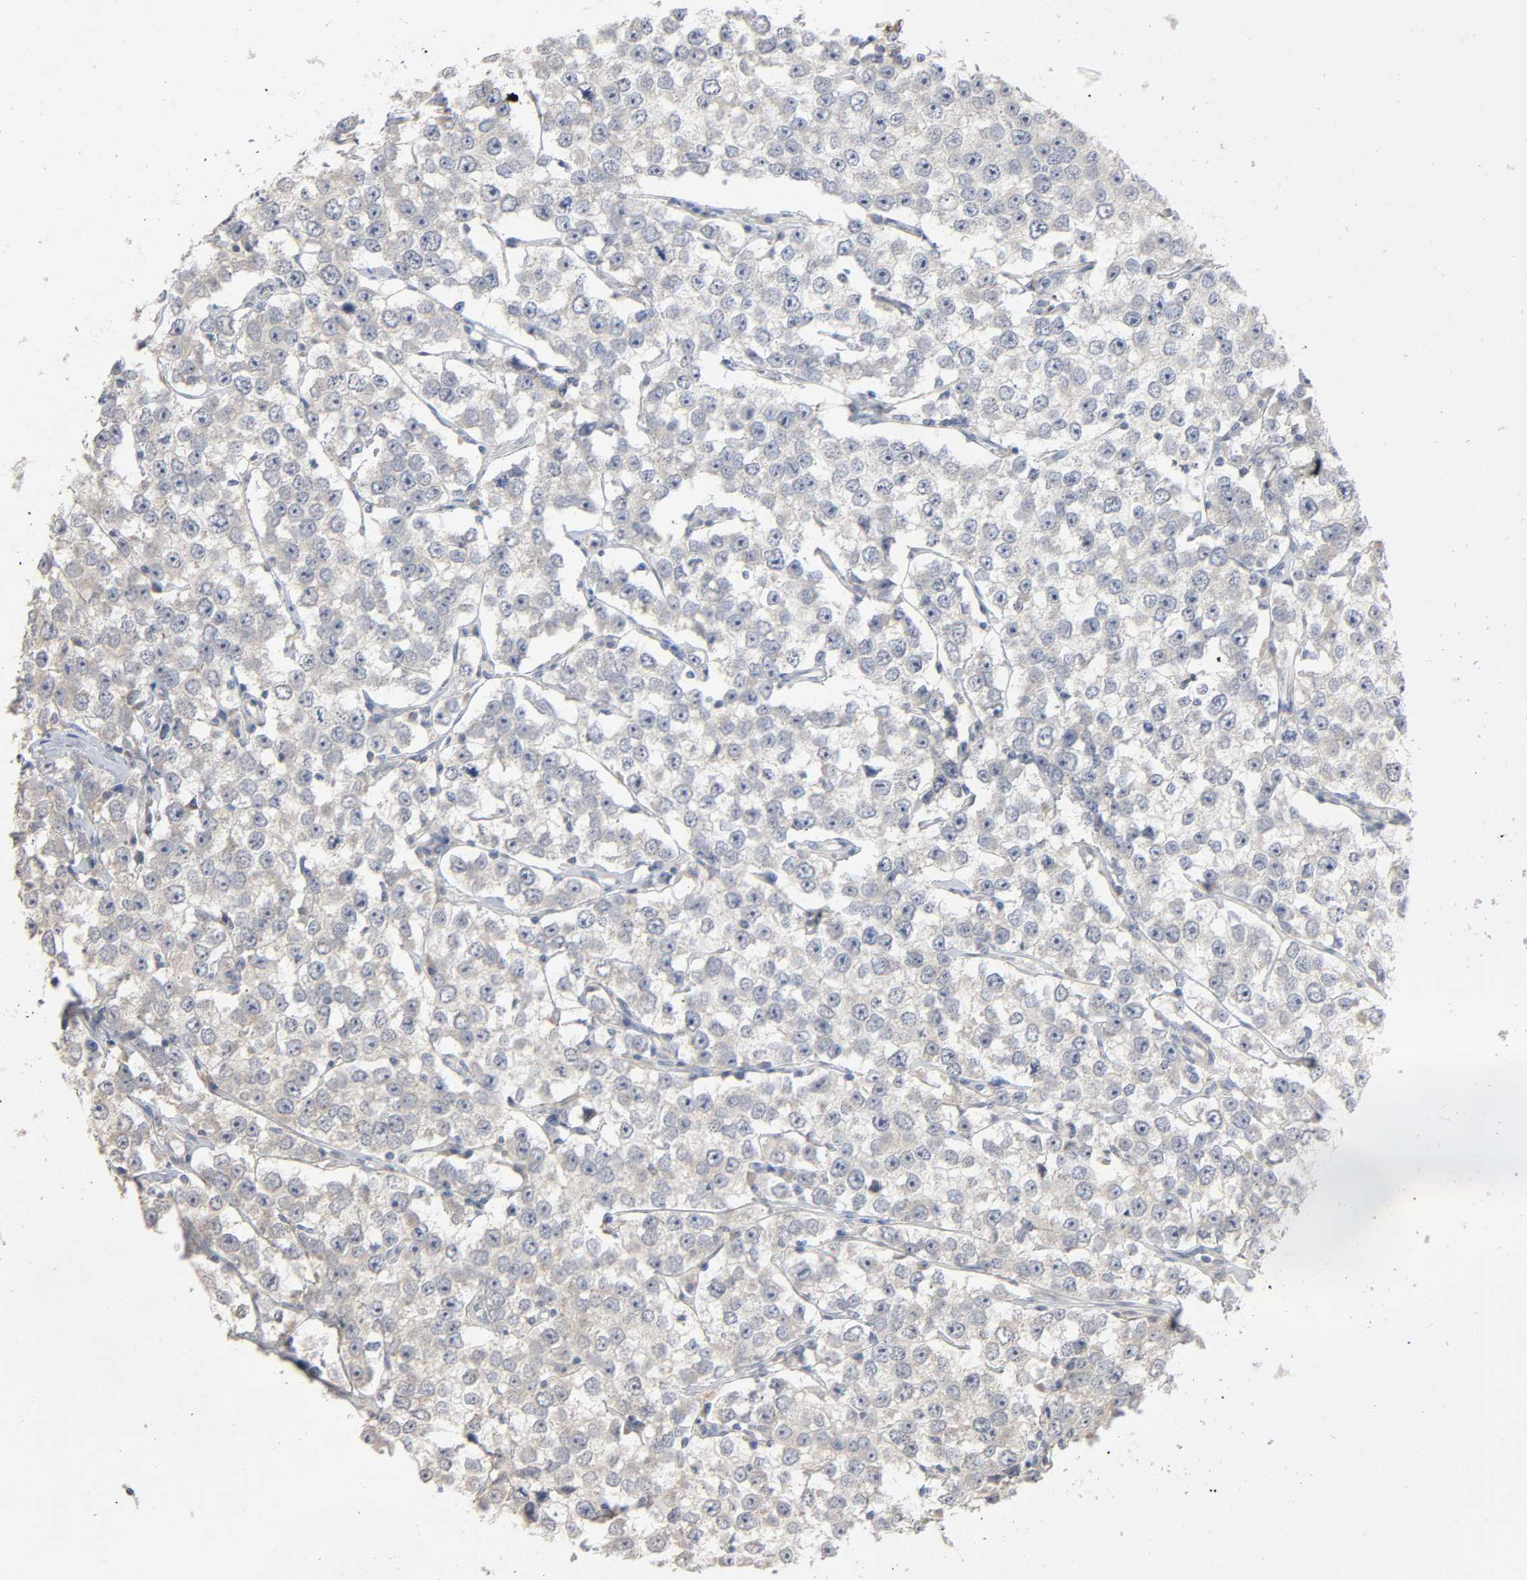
{"staining": {"intensity": "negative", "quantity": "none", "location": "none"}, "tissue": "testis cancer", "cell_type": "Tumor cells", "image_type": "cancer", "snomed": [{"axis": "morphology", "description": "Seminoma, NOS"}, {"axis": "morphology", "description": "Carcinoma, Embryonal, NOS"}, {"axis": "topography", "description": "Testis"}], "caption": "Immunohistochemistry (IHC) of testis cancer reveals no expression in tumor cells.", "gene": "SGSM1", "patient": {"sex": "male", "age": 52}}